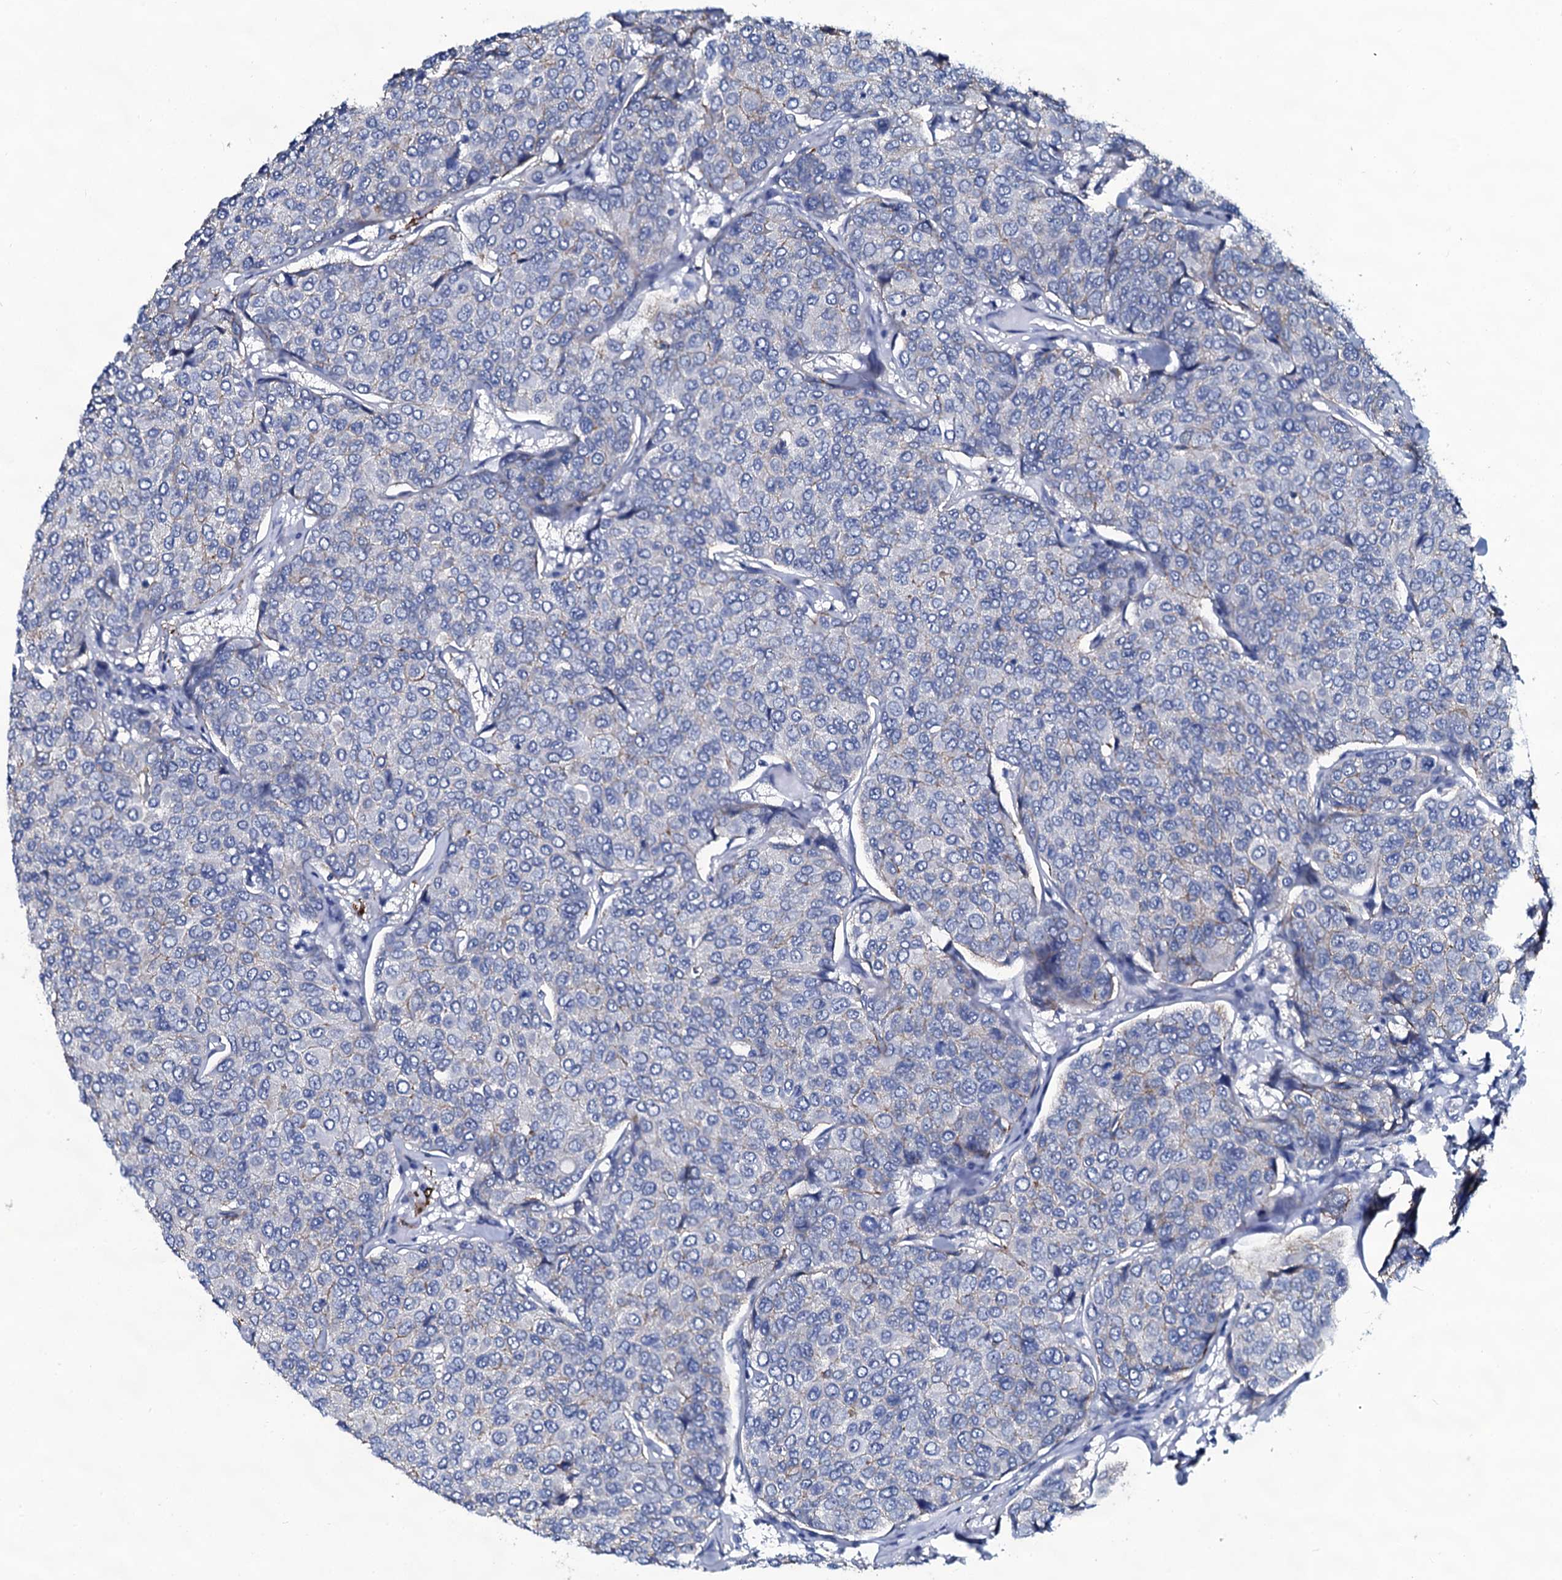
{"staining": {"intensity": "negative", "quantity": "none", "location": "none"}, "tissue": "breast cancer", "cell_type": "Tumor cells", "image_type": "cancer", "snomed": [{"axis": "morphology", "description": "Duct carcinoma"}, {"axis": "topography", "description": "Breast"}], "caption": "High magnification brightfield microscopy of invasive ductal carcinoma (breast) stained with DAB (3,3'-diaminobenzidine) (brown) and counterstained with hematoxylin (blue): tumor cells show no significant expression.", "gene": "SLC4A7", "patient": {"sex": "female", "age": 55}}